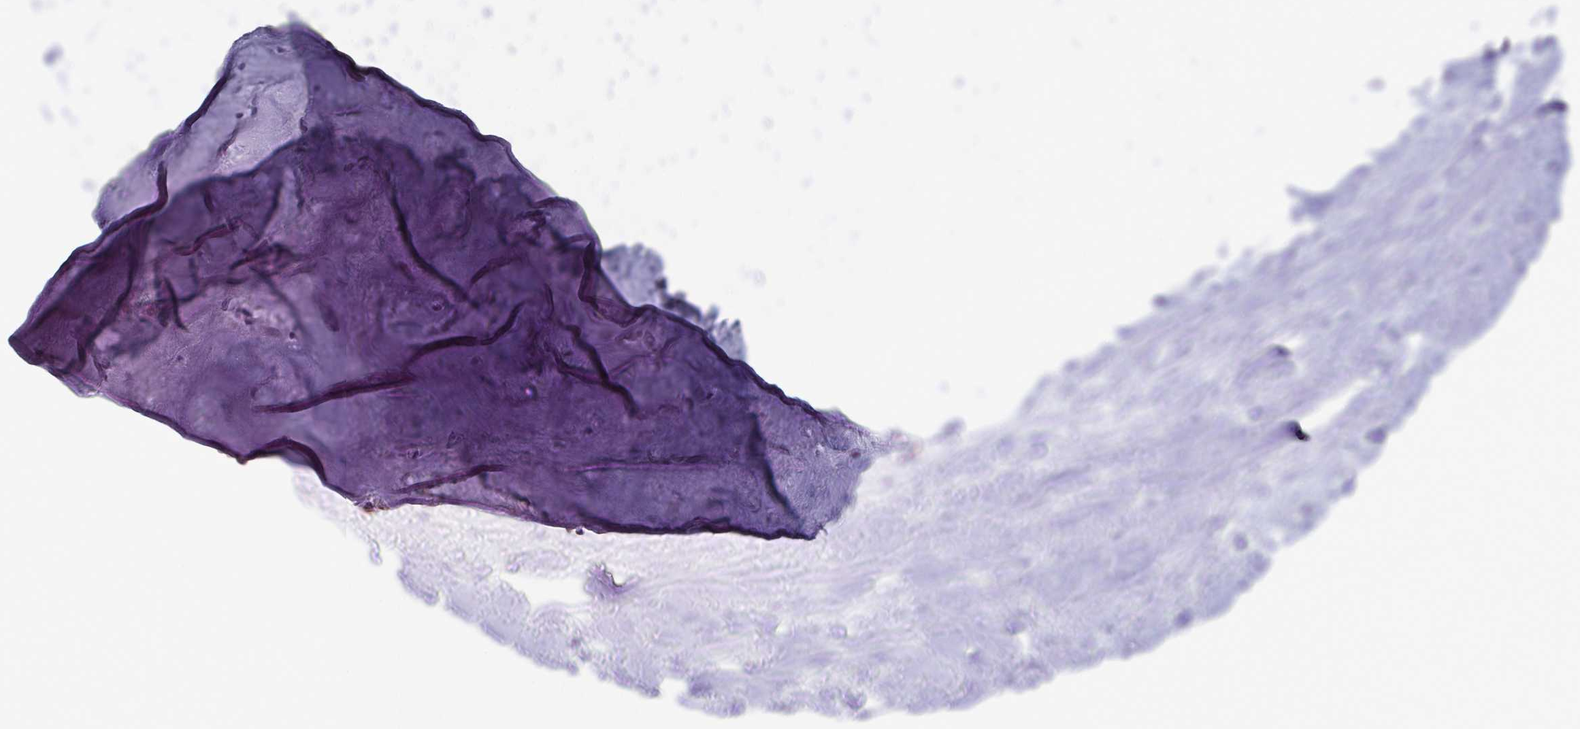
{"staining": {"intensity": "negative", "quantity": "none", "location": "none"}, "tissue": "soft tissue", "cell_type": "Chondrocytes", "image_type": "normal", "snomed": [{"axis": "morphology", "description": "Normal tissue, NOS"}, {"axis": "topography", "description": "Cartilage tissue"}], "caption": "Chondrocytes show no significant positivity in unremarkable soft tissue. The staining is performed using DAB brown chromogen with nuclei counter-stained in using hematoxylin.", "gene": "LYRM2", "patient": {"sex": "male", "age": 57}}